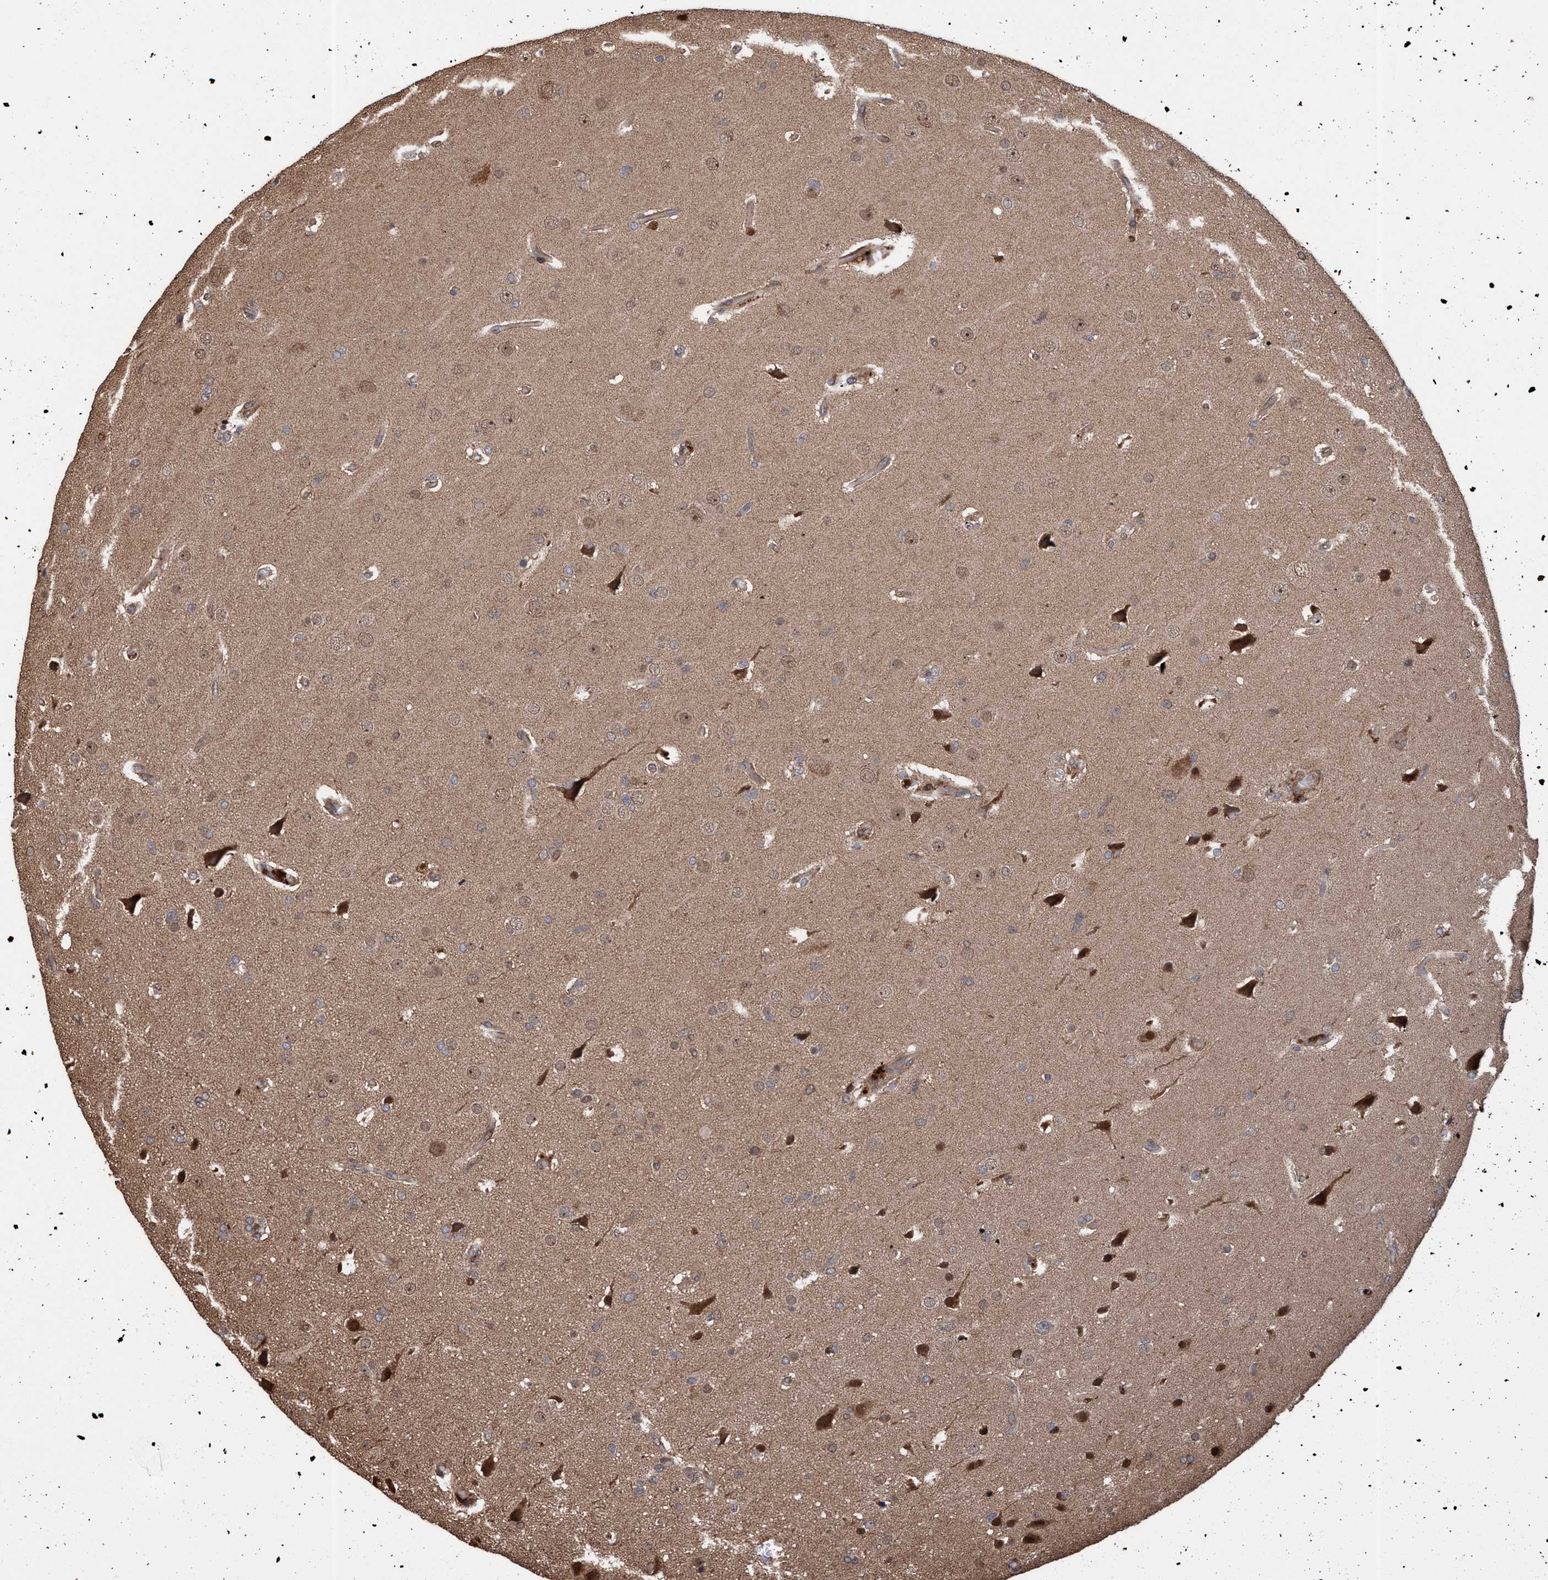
{"staining": {"intensity": "weak", "quantity": "<25%", "location": "nuclear"}, "tissue": "glioma", "cell_type": "Tumor cells", "image_type": "cancer", "snomed": [{"axis": "morphology", "description": "Glioma, malignant, High grade"}, {"axis": "topography", "description": "Brain"}], "caption": "IHC micrograph of neoplastic tissue: glioma stained with DAB (3,3'-diaminobenzidine) displays no significant protein positivity in tumor cells.", "gene": "TRPC7", "patient": {"sex": "male", "age": 33}}